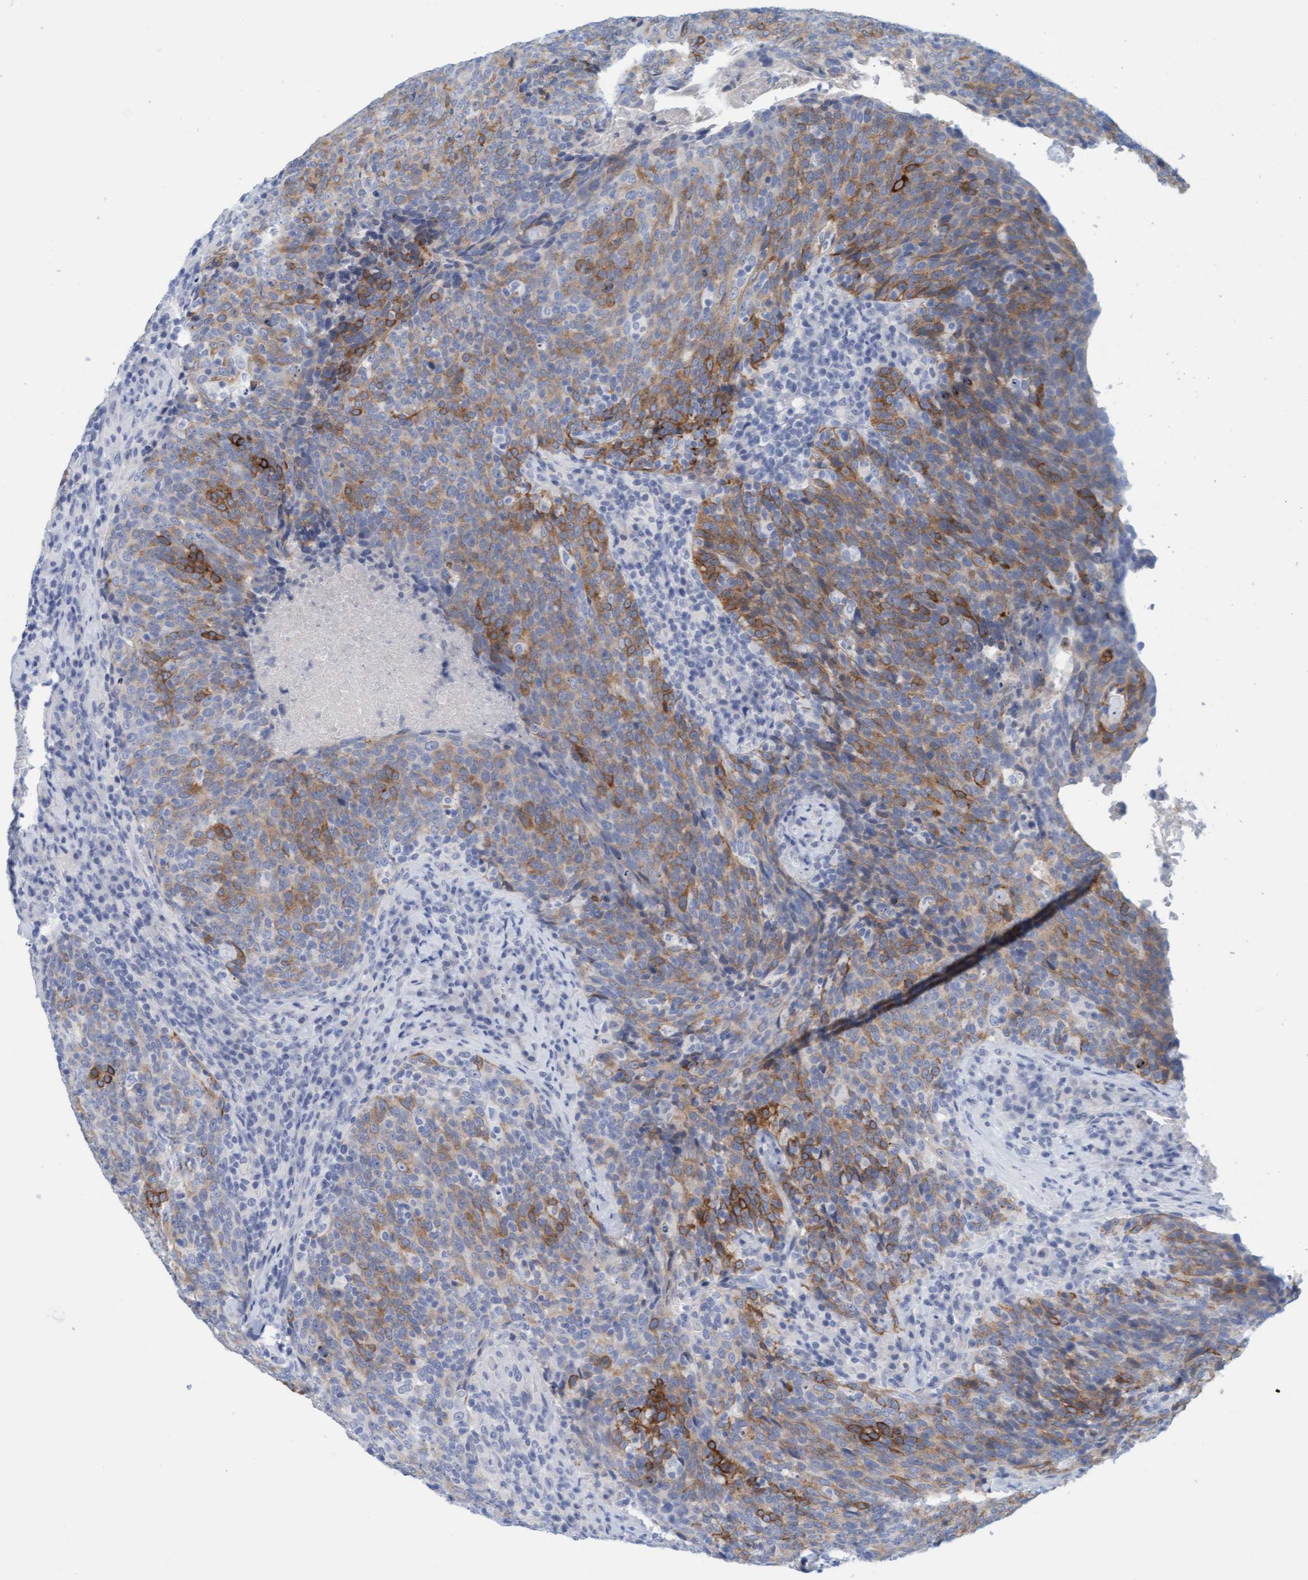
{"staining": {"intensity": "moderate", "quantity": ">75%", "location": "cytoplasmic/membranous"}, "tissue": "head and neck cancer", "cell_type": "Tumor cells", "image_type": "cancer", "snomed": [{"axis": "morphology", "description": "Squamous cell carcinoma, NOS"}, {"axis": "morphology", "description": "Squamous cell carcinoma, metastatic, NOS"}, {"axis": "topography", "description": "Lymph node"}, {"axis": "topography", "description": "Head-Neck"}], "caption": "Human head and neck cancer (squamous cell carcinoma) stained with a protein marker reveals moderate staining in tumor cells.", "gene": "KLHL11", "patient": {"sex": "male", "age": 62}}